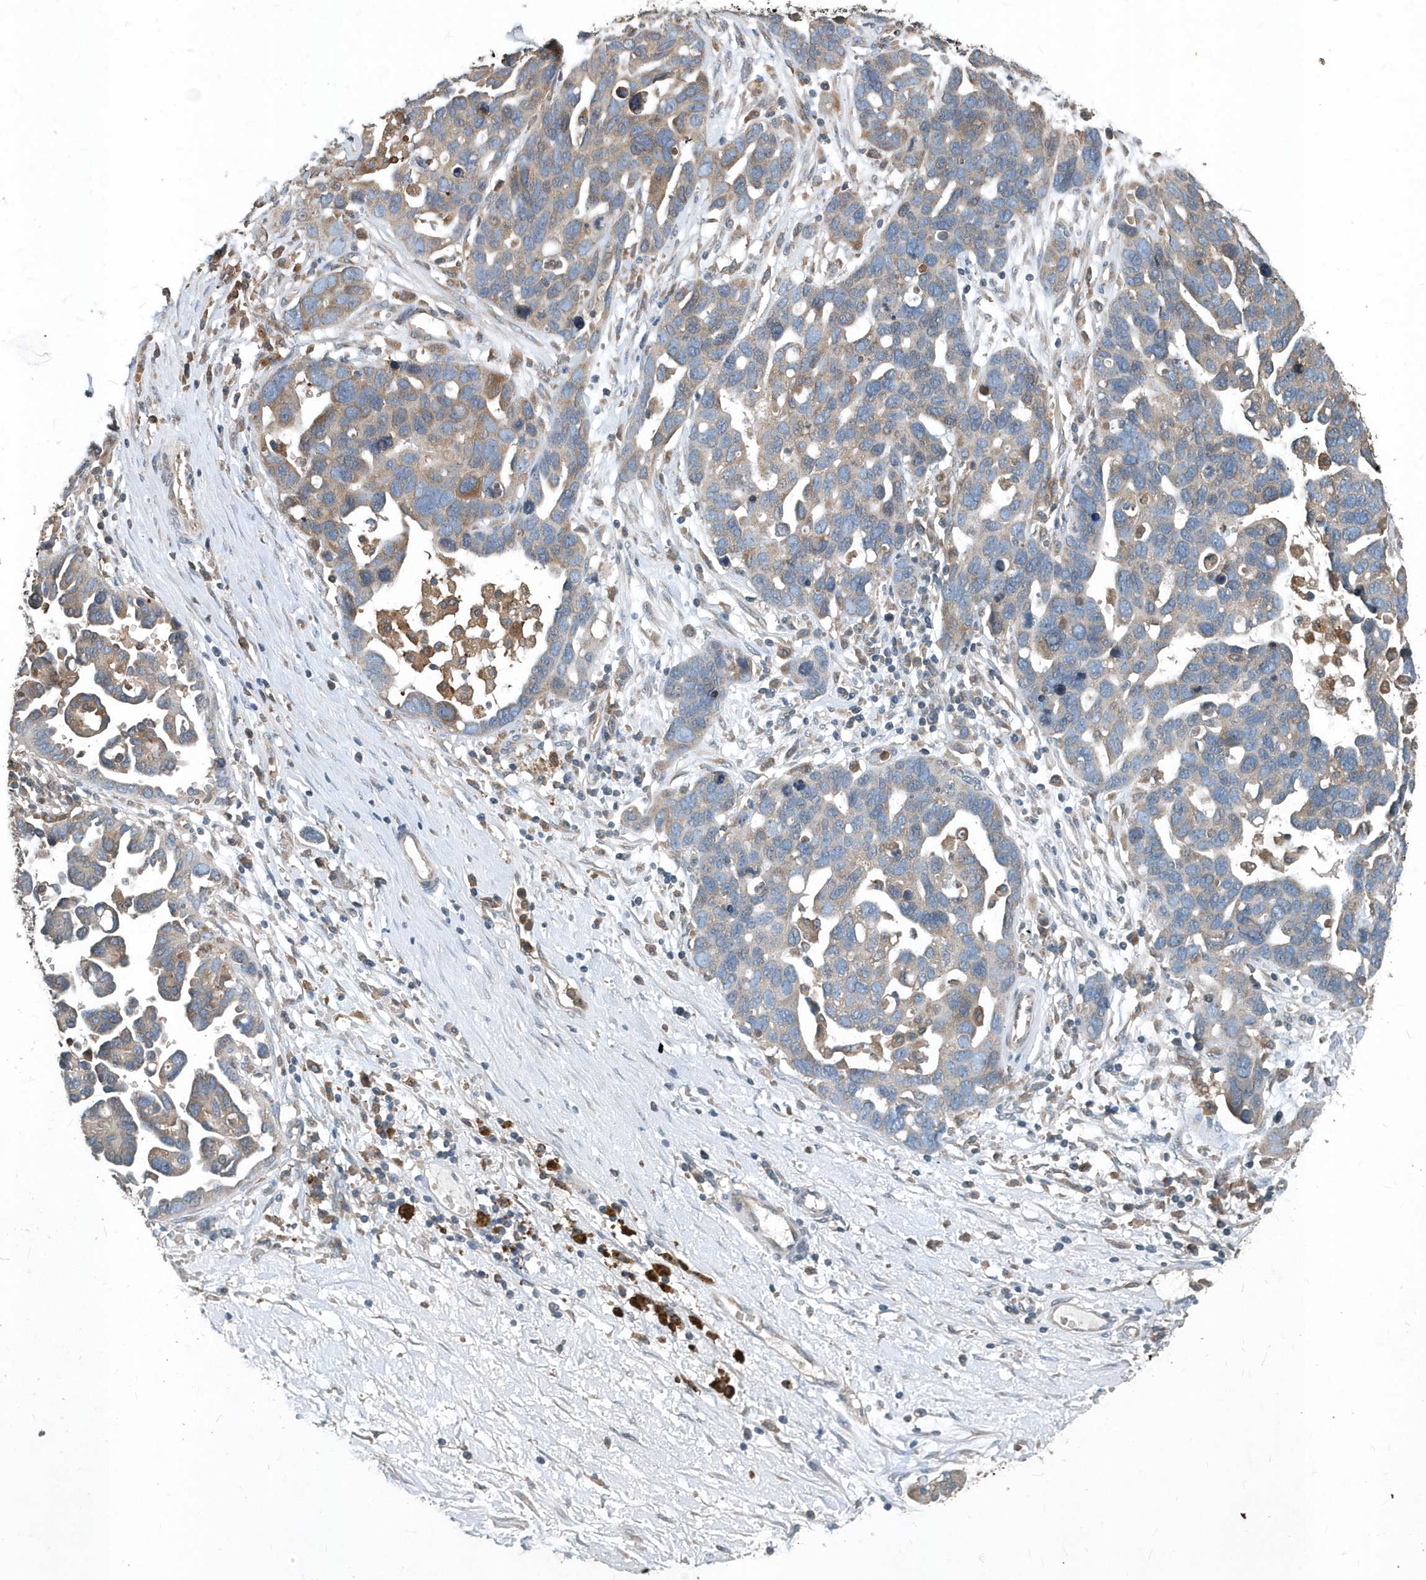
{"staining": {"intensity": "weak", "quantity": "25%-75%", "location": "cytoplasmic/membranous"}, "tissue": "ovarian cancer", "cell_type": "Tumor cells", "image_type": "cancer", "snomed": [{"axis": "morphology", "description": "Cystadenocarcinoma, serous, NOS"}, {"axis": "topography", "description": "Ovary"}], "caption": "IHC of ovarian cancer demonstrates low levels of weak cytoplasmic/membranous staining in about 25%-75% of tumor cells. Using DAB (brown) and hematoxylin (blue) stains, captured at high magnification using brightfield microscopy.", "gene": "SCFD2", "patient": {"sex": "female", "age": 54}}